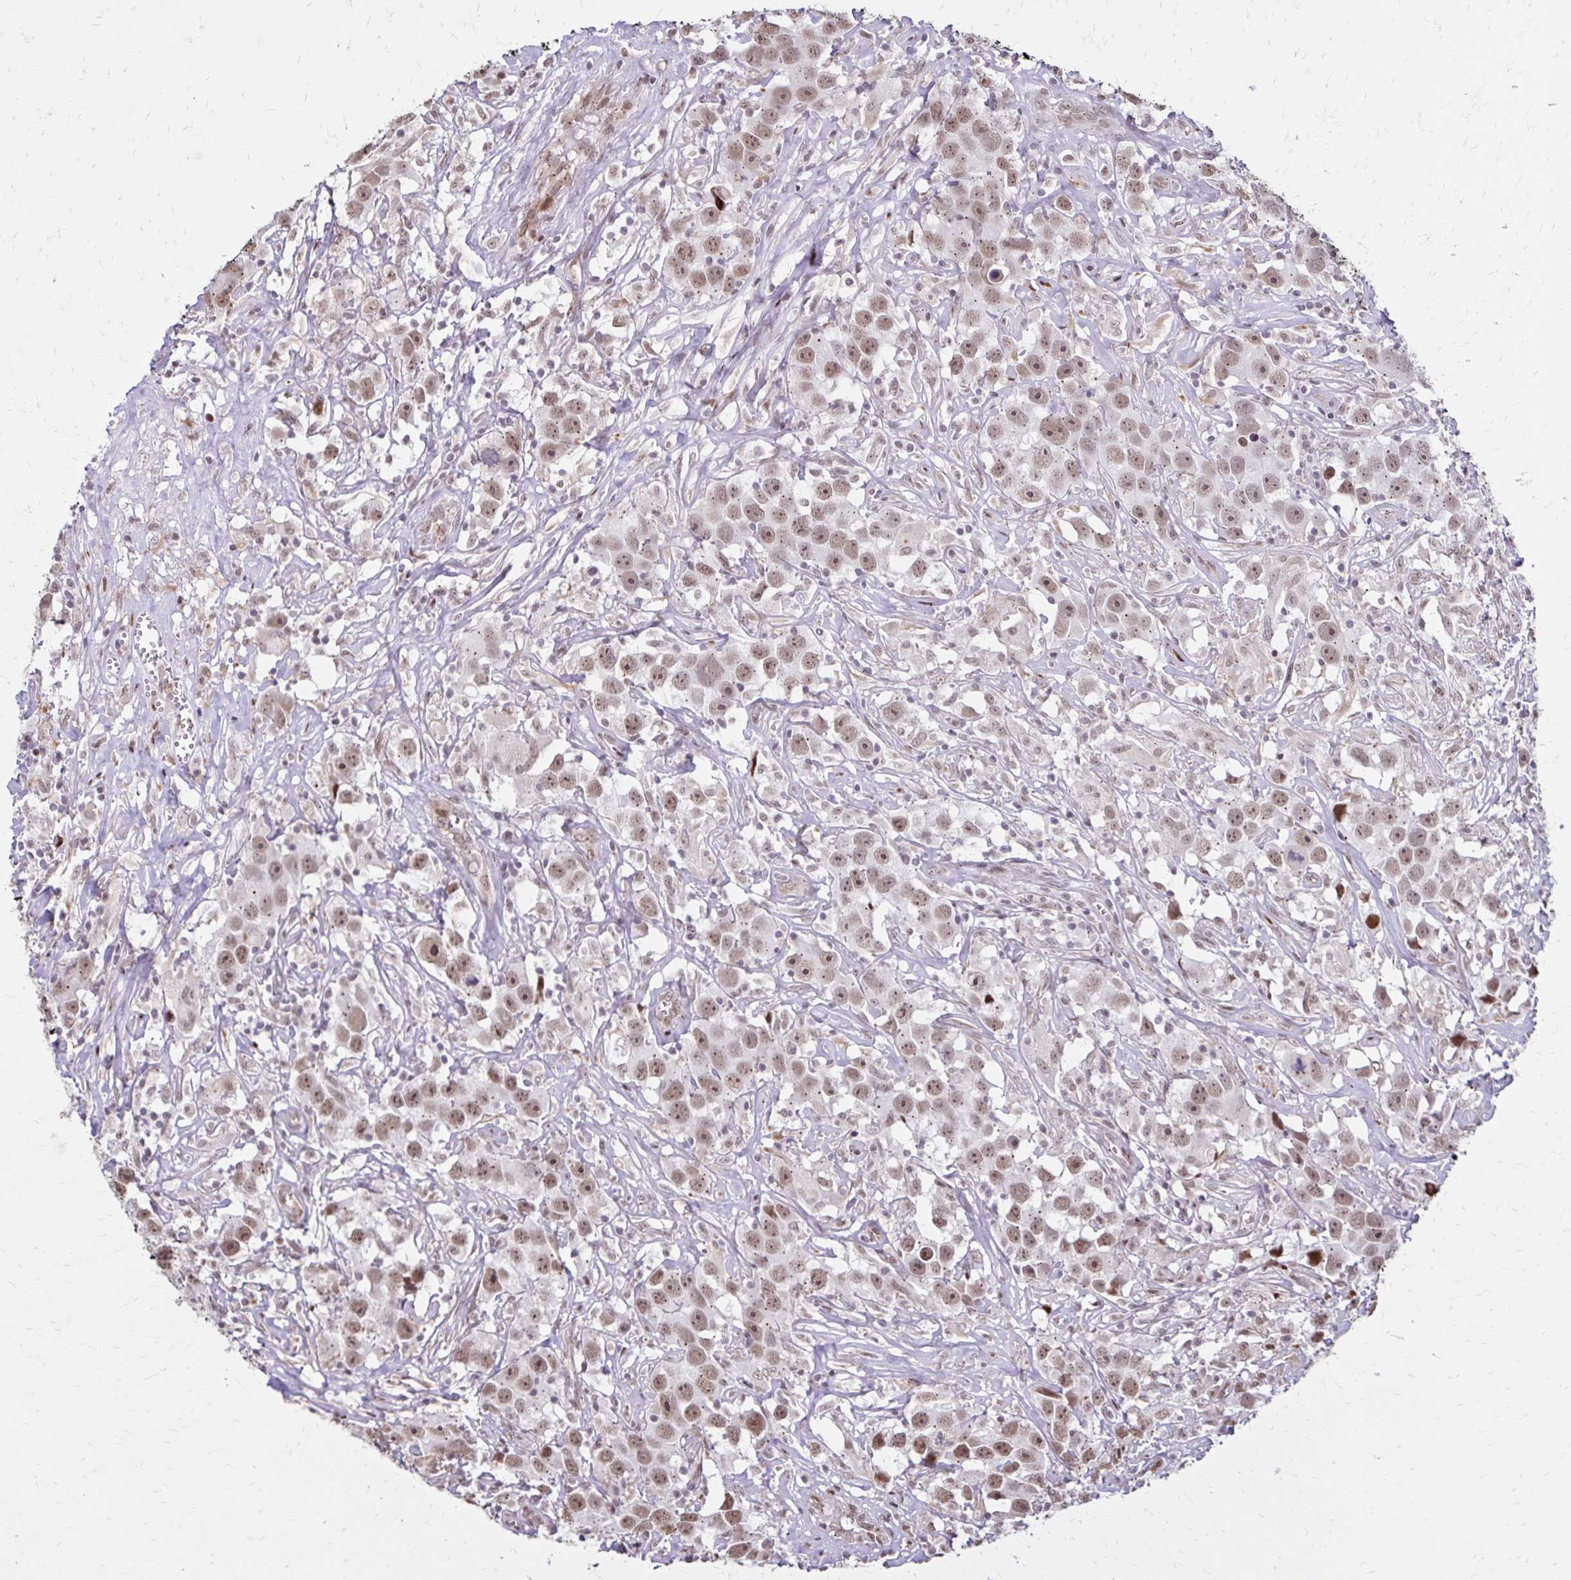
{"staining": {"intensity": "moderate", "quantity": ">75%", "location": "cytoplasmic/membranous,nuclear"}, "tissue": "testis cancer", "cell_type": "Tumor cells", "image_type": "cancer", "snomed": [{"axis": "morphology", "description": "Seminoma, NOS"}, {"axis": "topography", "description": "Testis"}], "caption": "A photomicrograph of testis cancer stained for a protein demonstrates moderate cytoplasmic/membranous and nuclear brown staining in tumor cells.", "gene": "TOB1", "patient": {"sex": "male", "age": 49}}